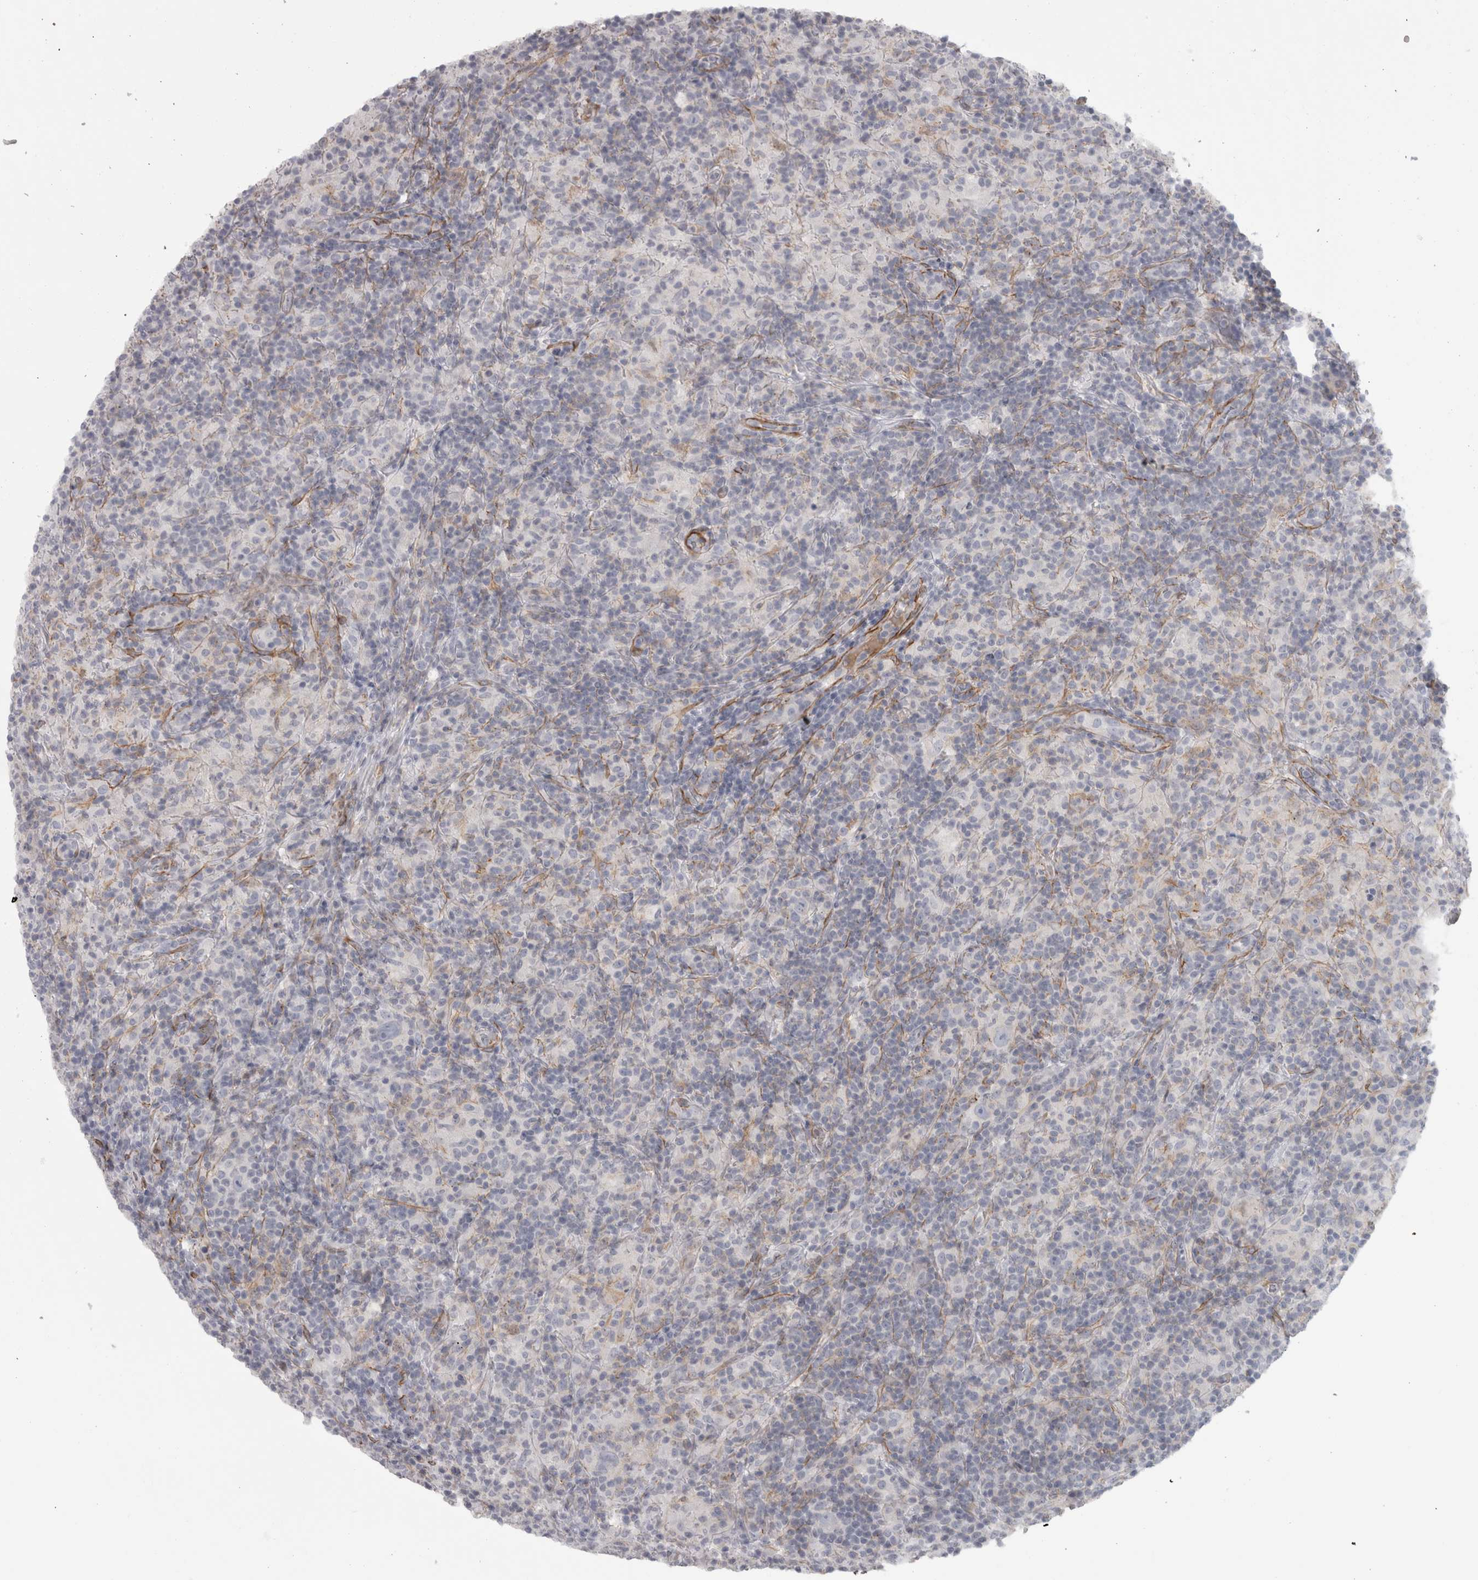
{"staining": {"intensity": "negative", "quantity": "none", "location": "none"}, "tissue": "lymphoma", "cell_type": "Tumor cells", "image_type": "cancer", "snomed": [{"axis": "morphology", "description": "Hodgkin's disease, NOS"}, {"axis": "topography", "description": "Lymph node"}], "caption": "This photomicrograph is of Hodgkin's disease stained with IHC to label a protein in brown with the nuclei are counter-stained blue. There is no staining in tumor cells. (Immunohistochemistry, brightfield microscopy, high magnification).", "gene": "PPP1R12B", "patient": {"sex": "male", "age": 70}}